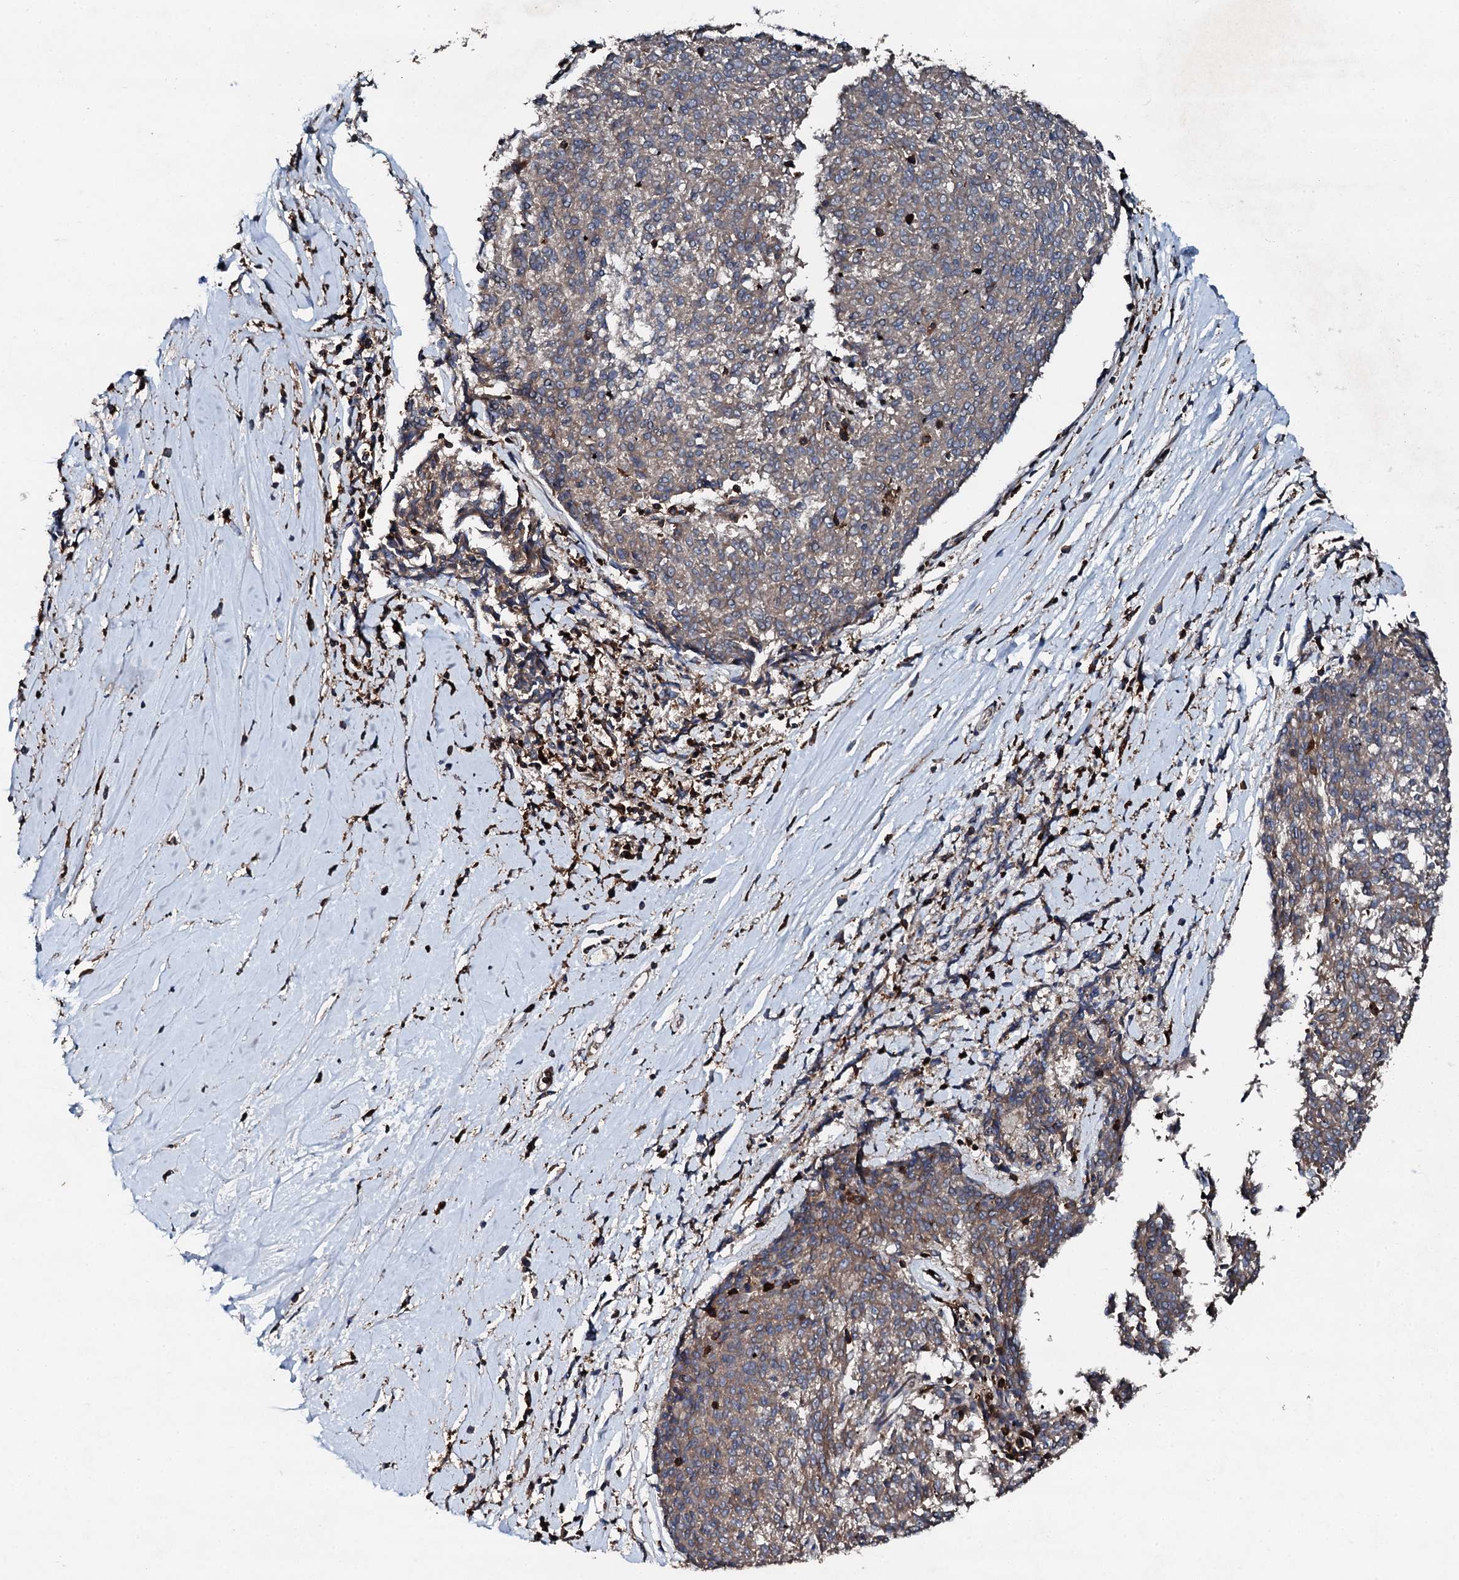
{"staining": {"intensity": "weak", "quantity": ">75%", "location": "cytoplasmic/membranous"}, "tissue": "melanoma", "cell_type": "Tumor cells", "image_type": "cancer", "snomed": [{"axis": "morphology", "description": "Malignant melanoma, NOS"}, {"axis": "topography", "description": "Skin"}], "caption": "IHC histopathology image of neoplastic tissue: human melanoma stained using immunohistochemistry demonstrates low levels of weak protein expression localized specifically in the cytoplasmic/membranous of tumor cells, appearing as a cytoplasmic/membranous brown color.", "gene": "EDC4", "patient": {"sex": "female", "age": 72}}